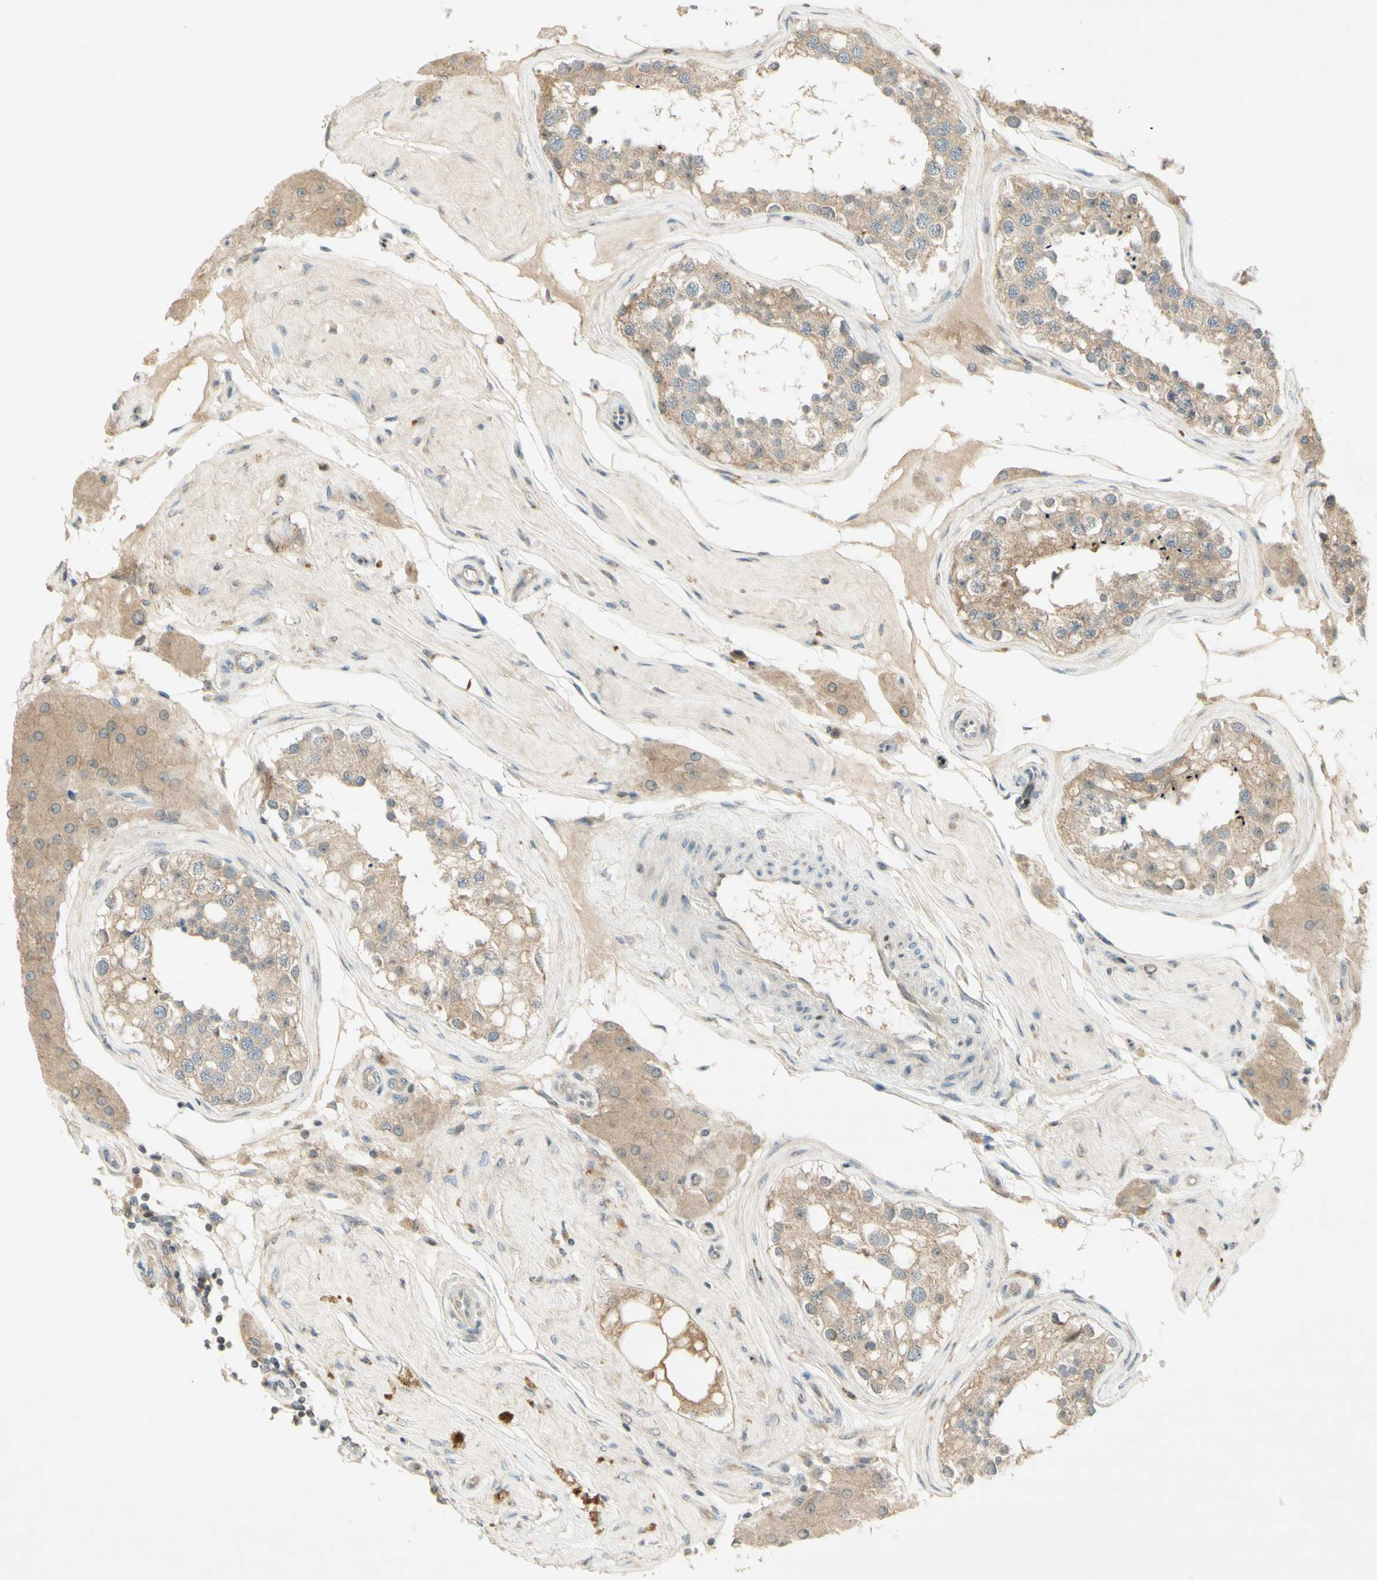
{"staining": {"intensity": "moderate", "quantity": "25%-75%", "location": "cytoplasmic/membranous"}, "tissue": "testis", "cell_type": "Cells in seminiferous ducts", "image_type": "normal", "snomed": [{"axis": "morphology", "description": "Normal tissue, NOS"}, {"axis": "topography", "description": "Testis"}], "caption": "Protein staining displays moderate cytoplasmic/membranous positivity in approximately 25%-75% of cells in seminiferous ducts in unremarkable testis.", "gene": "ETF1", "patient": {"sex": "male", "age": 68}}